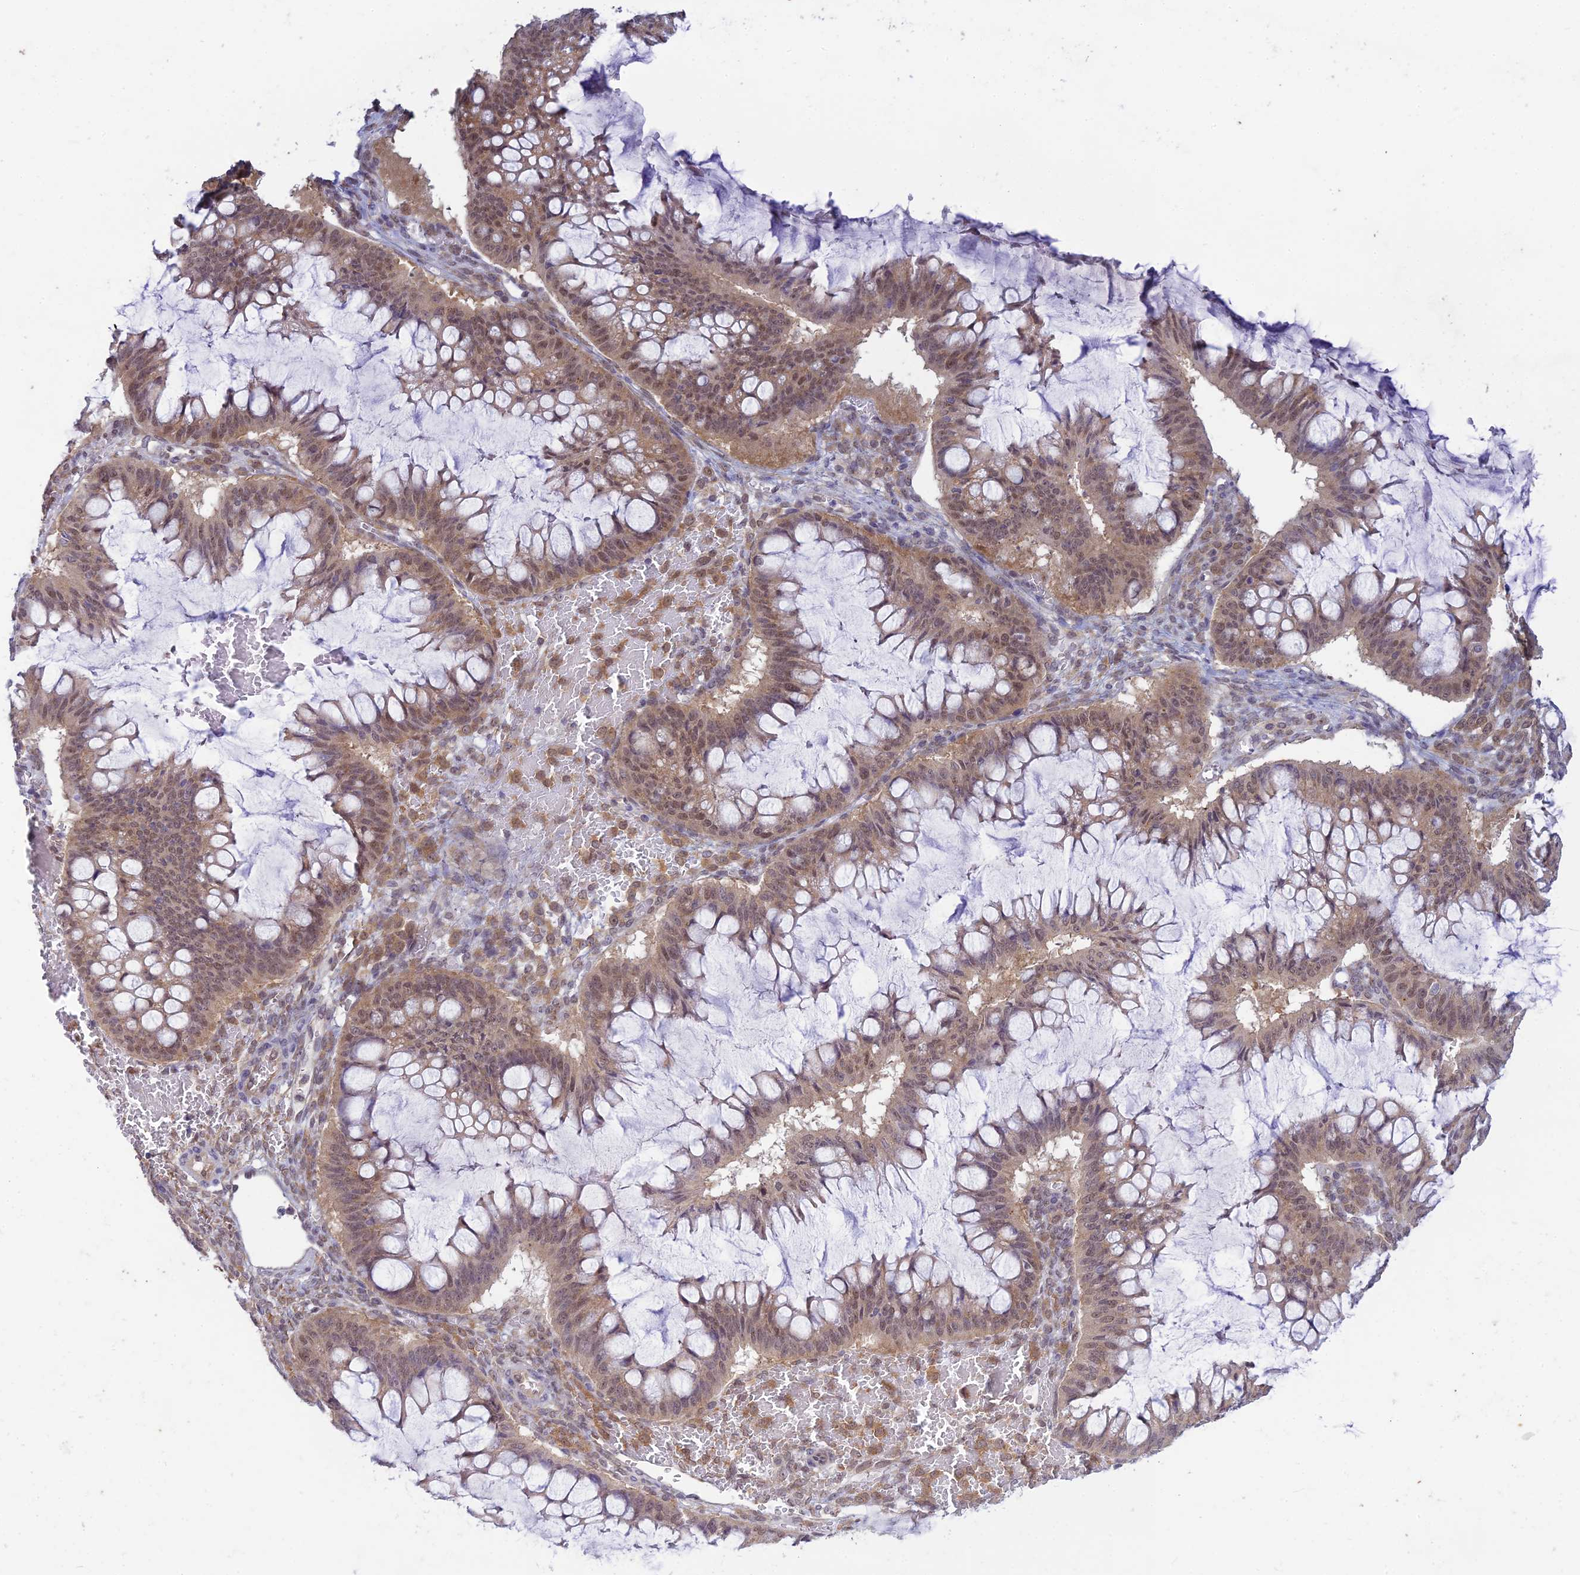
{"staining": {"intensity": "weak", "quantity": "25%-75%", "location": "nuclear"}, "tissue": "ovarian cancer", "cell_type": "Tumor cells", "image_type": "cancer", "snomed": [{"axis": "morphology", "description": "Cystadenocarcinoma, mucinous, NOS"}, {"axis": "topography", "description": "Ovary"}], "caption": "Immunohistochemistry photomicrograph of ovarian mucinous cystadenocarcinoma stained for a protein (brown), which reveals low levels of weak nuclear staining in about 25%-75% of tumor cells.", "gene": "SKIC8", "patient": {"sex": "female", "age": 73}}